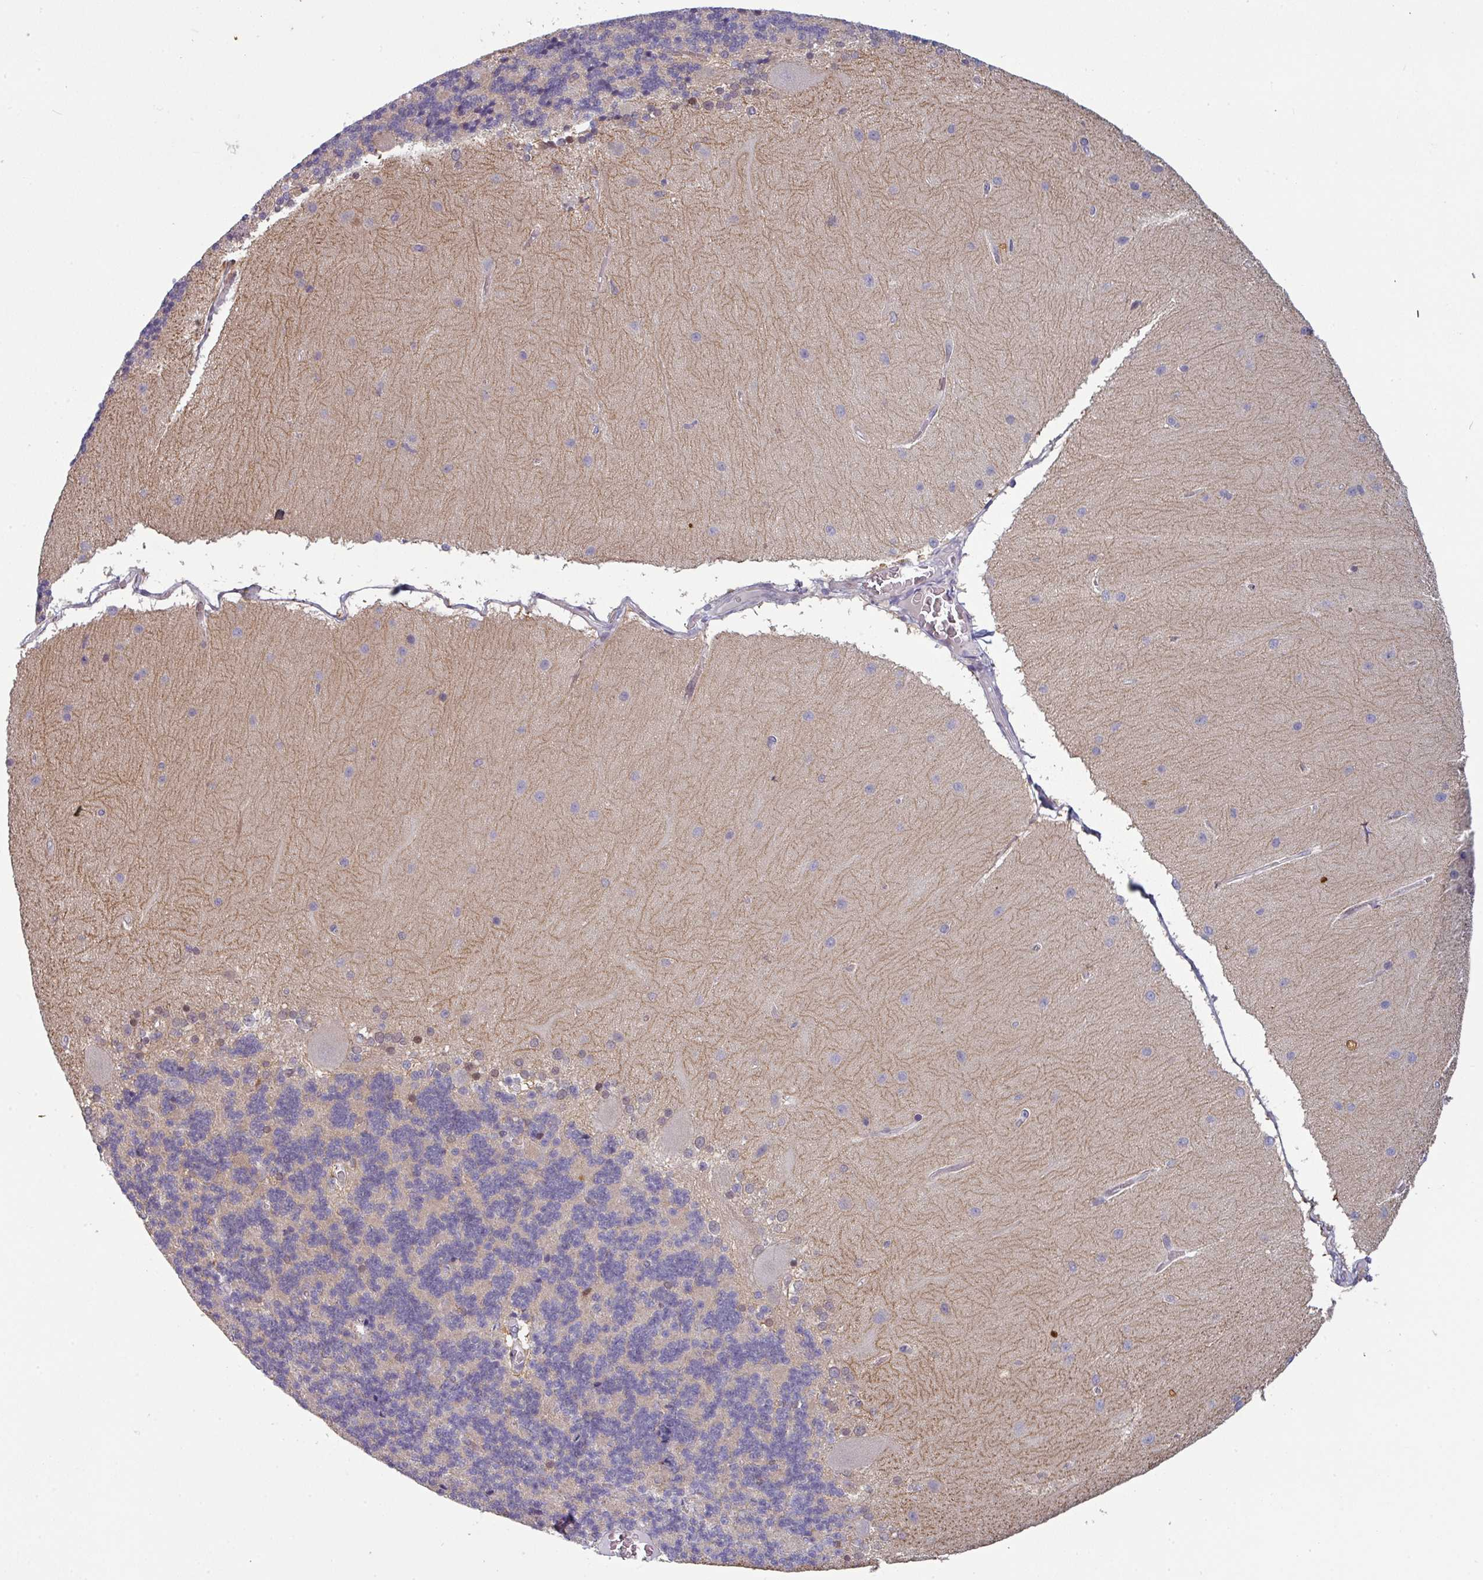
{"staining": {"intensity": "negative", "quantity": "none", "location": "none"}, "tissue": "cerebellum", "cell_type": "Cells in granular layer", "image_type": "normal", "snomed": [{"axis": "morphology", "description": "Normal tissue, NOS"}, {"axis": "topography", "description": "Cerebellum"}], "caption": "An immunohistochemistry micrograph of benign cerebellum is shown. There is no staining in cells in granular layer of cerebellum. (DAB (3,3'-diaminobenzidine) IHC visualized using brightfield microscopy, high magnification).", "gene": "PRAMEF12", "patient": {"sex": "female", "age": 54}}